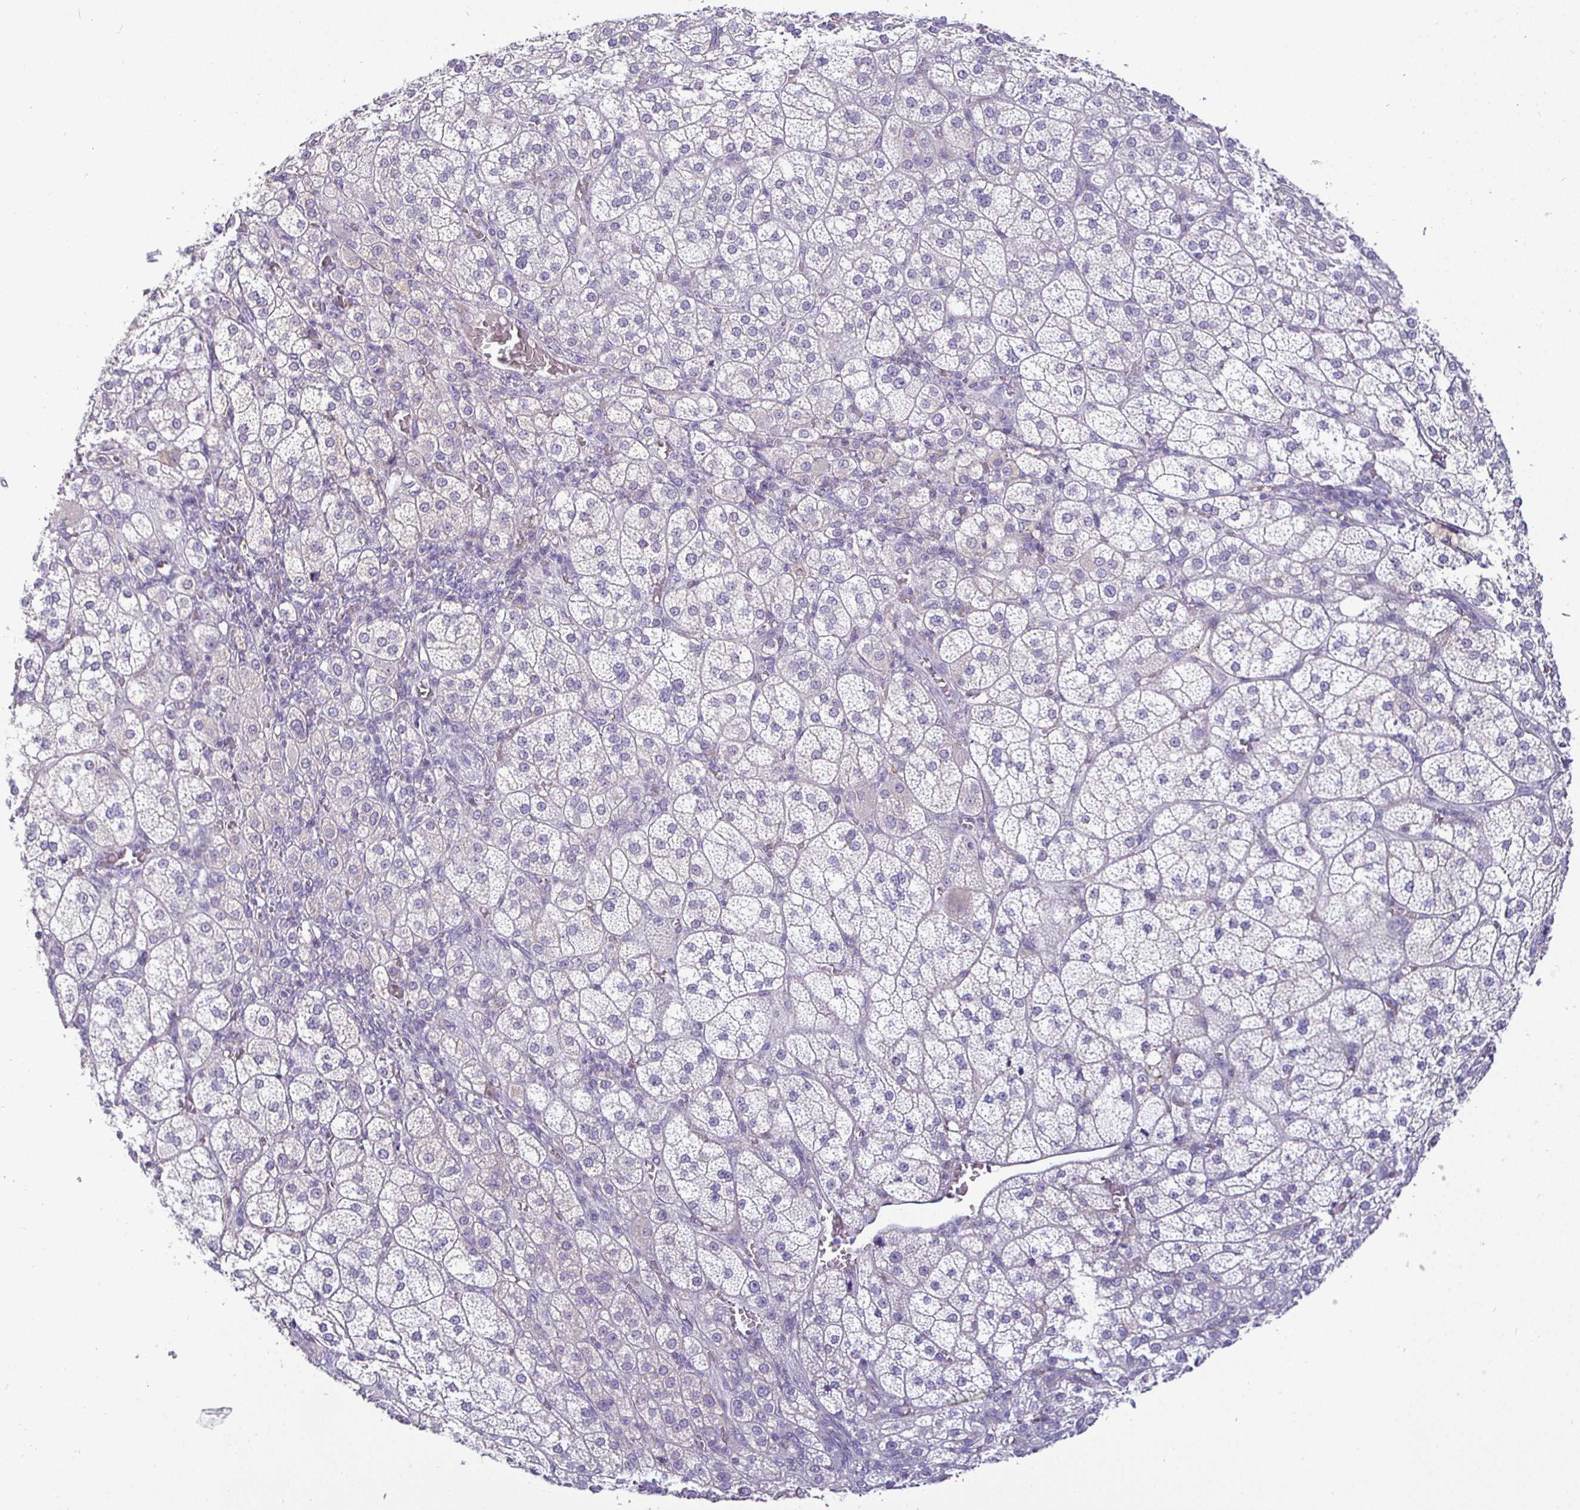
{"staining": {"intensity": "negative", "quantity": "none", "location": "none"}, "tissue": "adrenal gland", "cell_type": "Glandular cells", "image_type": "normal", "snomed": [{"axis": "morphology", "description": "Normal tissue, NOS"}, {"axis": "topography", "description": "Adrenal gland"}], "caption": "This is a micrograph of immunohistochemistry (IHC) staining of normal adrenal gland, which shows no staining in glandular cells.", "gene": "SIRPA", "patient": {"sex": "female", "age": 60}}